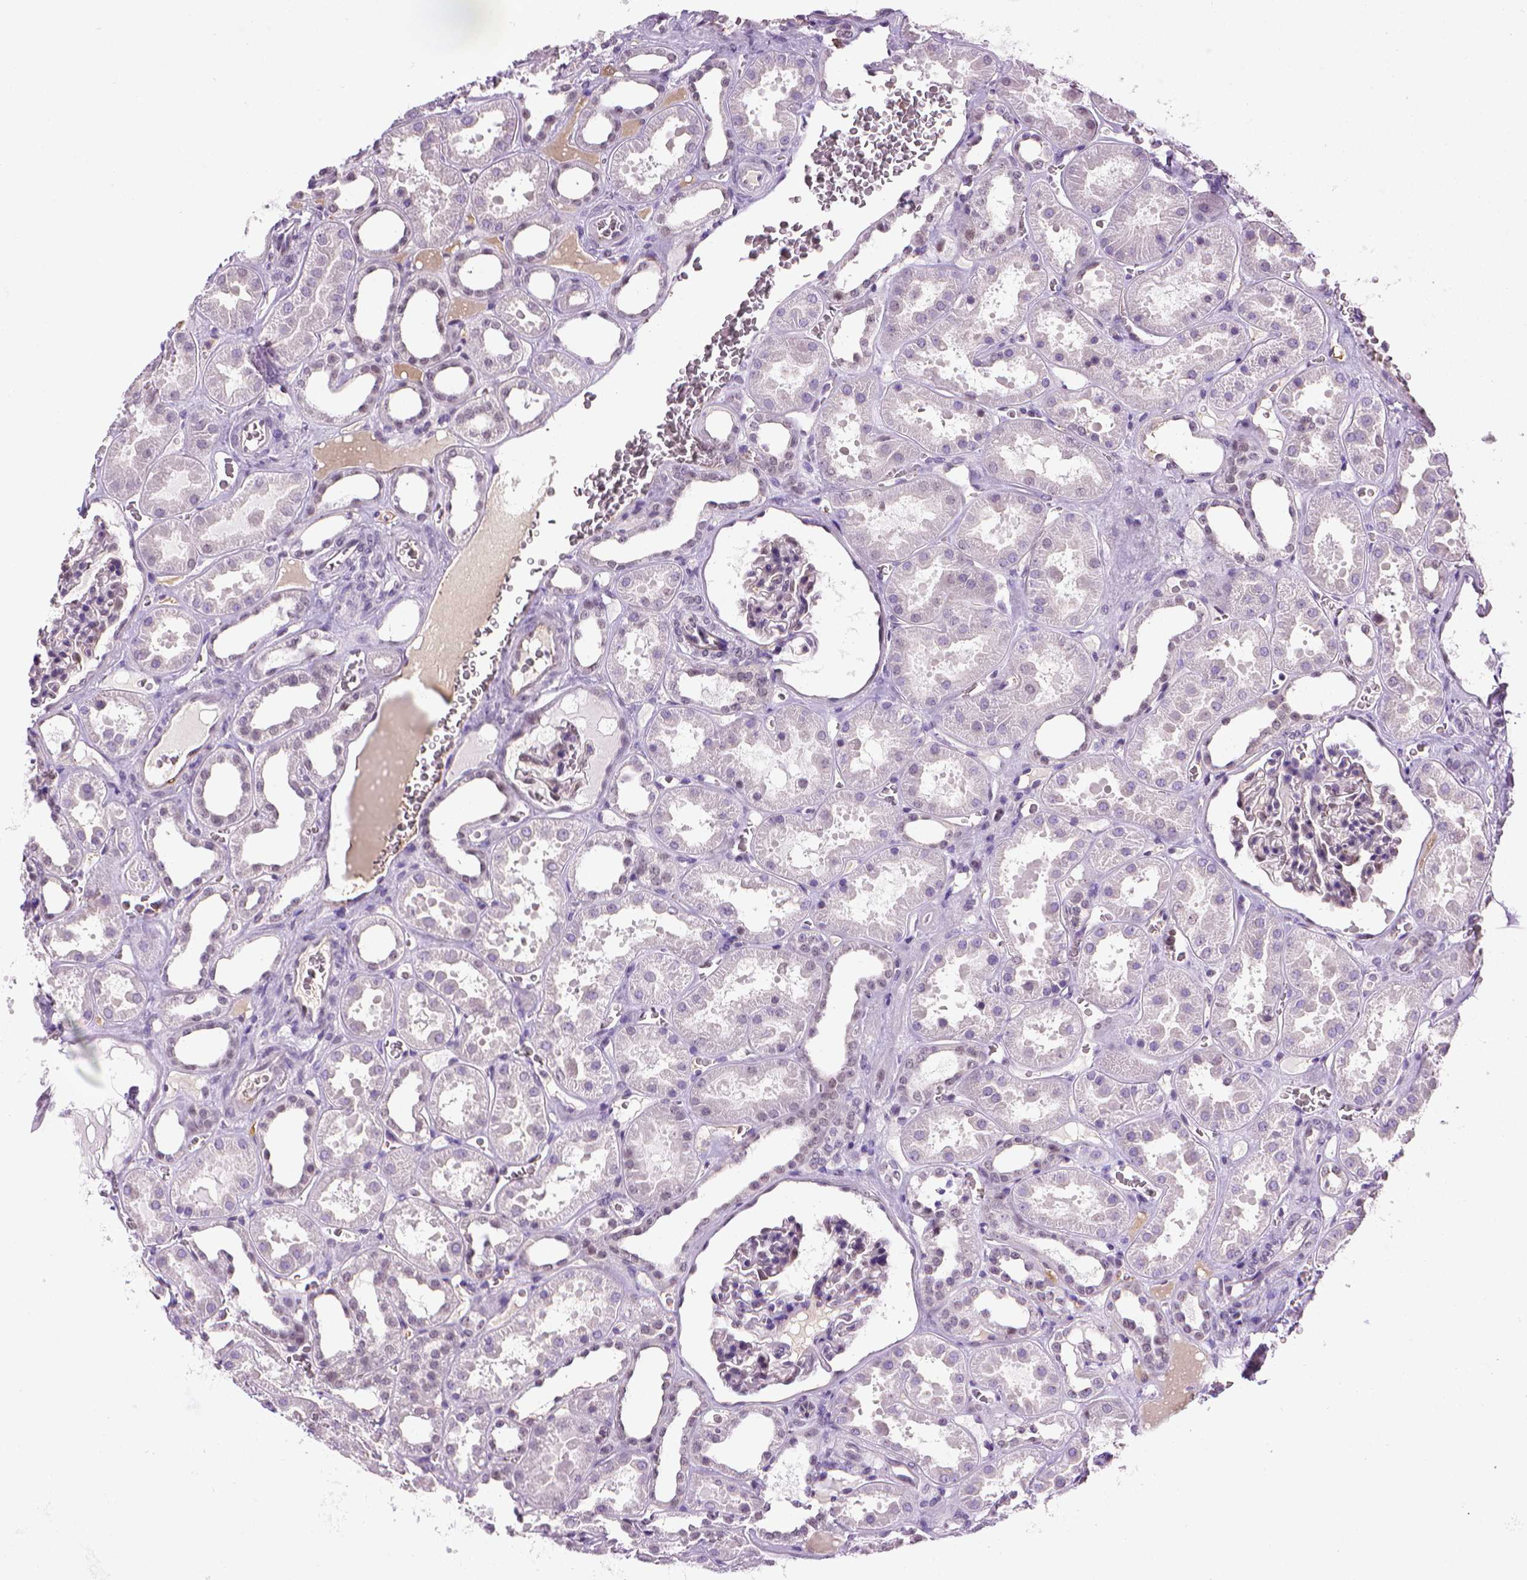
{"staining": {"intensity": "negative", "quantity": "none", "location": "none"}, "tissue": "kidney", "cell_type": "Cells in glomeruli", "image_type": "normal", "snomed": [{"axis": "morphology", "description": "Normal tissue, NOS"}, {"axis": "topography", "description": "Kidney"}], "caption": "Cells in glomeruli show no significant expression in normal kidney. (DAB immunohistochemistry visualized using brightfield microscopy, high magnification).", "gene": "VWF", "patient": {"sex": "female", "age": 41}}